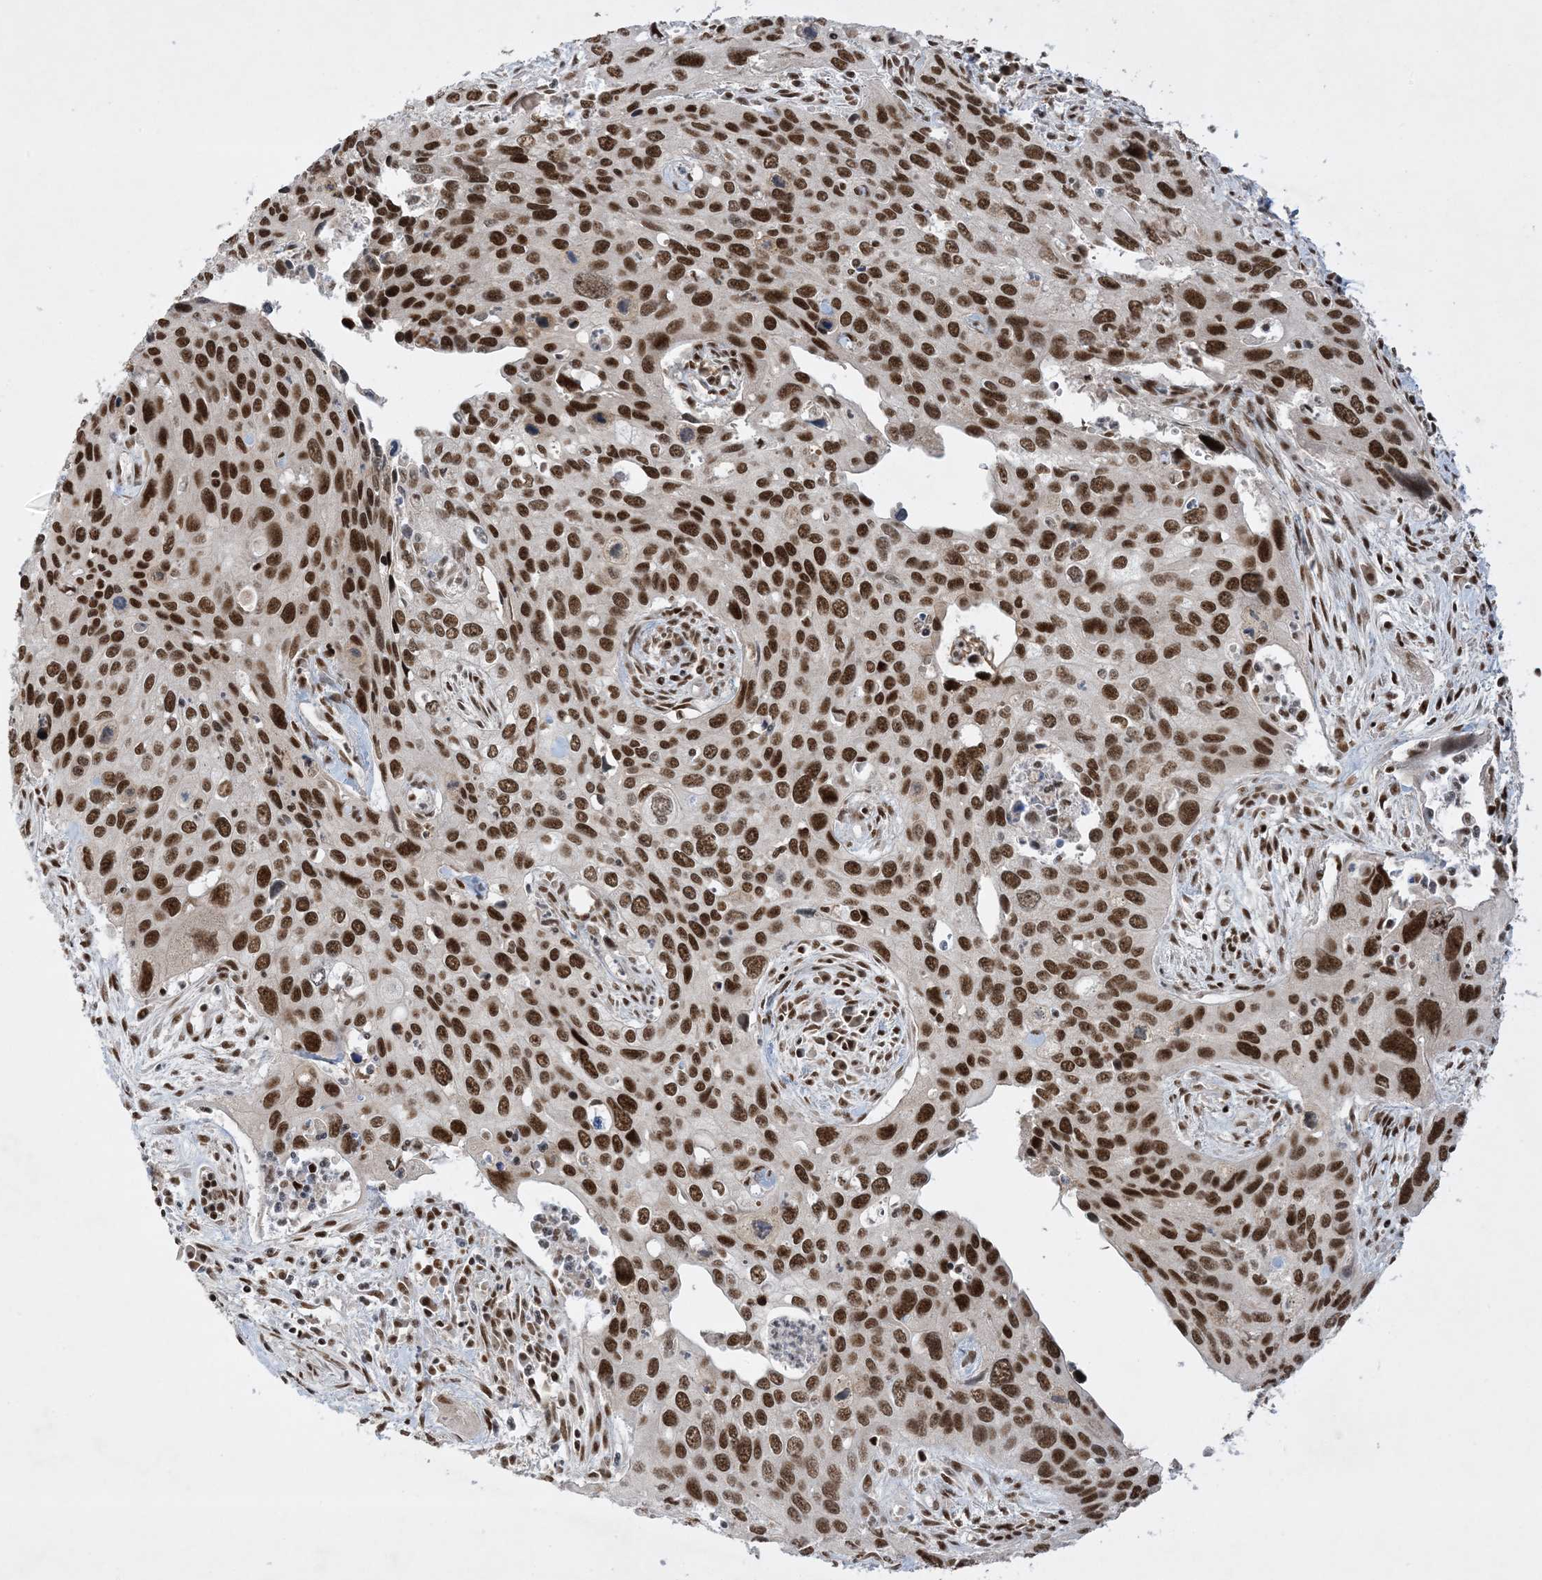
{"staining": {"intensity": "strong", "quantity": ">75%", "location": "nuclear"}, "tissue": "cervical cancer", "cell_type": "Tumor cells", "image_type": "cancer", "snomed": [{"axis": "morphology", "description": "Squamous cell carcinoma, NOS"}, {"axis": "topography", "description": "Cervix"}], "caption": "Cervical squamous cell carcinoma stained for a protein (brown) reveals strong nuclear positive staining in about >75% of tumor cells.", "gene": "PPIL2", "patient": {"sex": "female", "age": 55}}